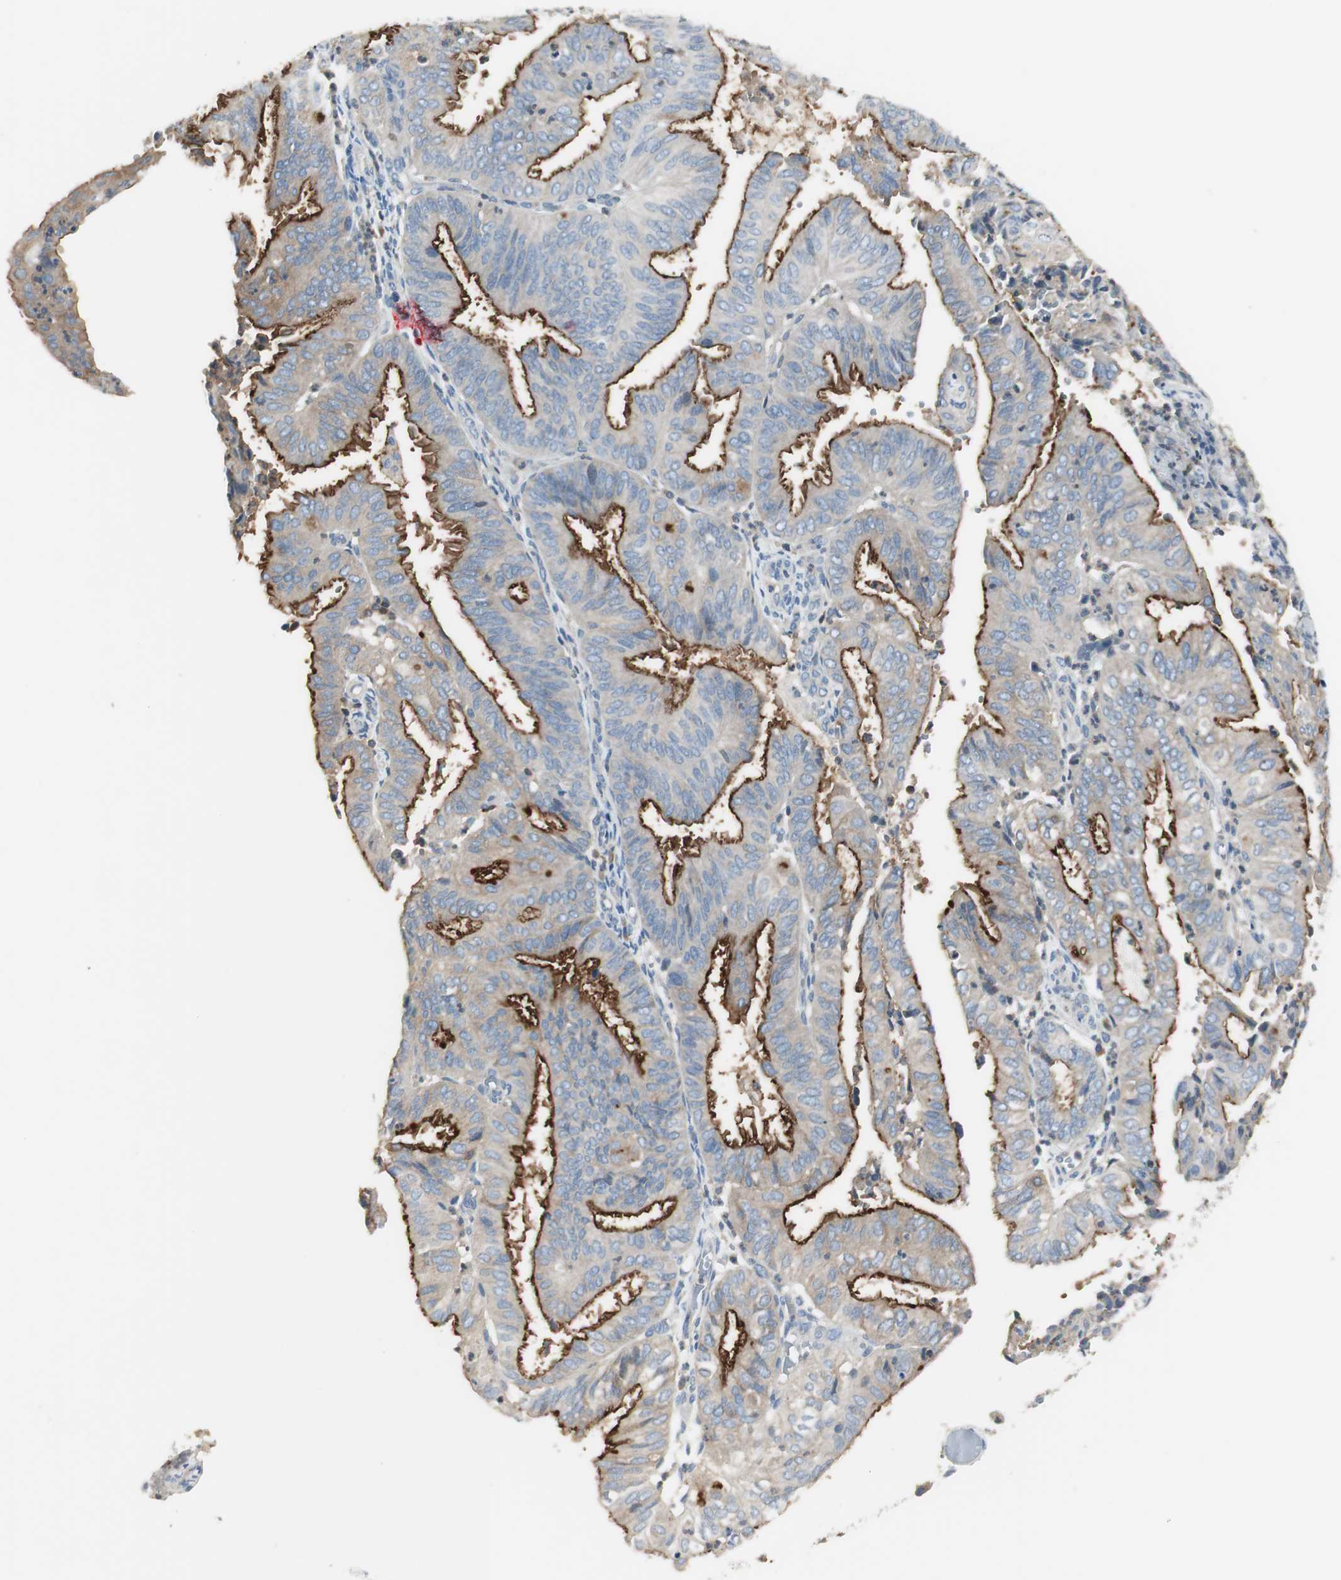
{"staining": {"intensity": "strong", "quantity": "25%-75%", "location": "cytoplasmic/membranous"}, "tissue": "endometrial cancer", "cell_type": "Tumor cells", "image_type": "cancer", "snomed": [{"axis": "morphology", "description": "Adenocarcinoma, NOS"}, {"axis": "topography", "description": "Uterus"}], "caption": "Tumor cells reveal high levels of strong cytoplasmic/membranous staining in about 25%-75% of cells in human endometrial cancer. (brown staining indicates protein expression, while blue staining denotes nuclei).", "gene": "SLC9A3R1", "patient": {"sex": "female", "age": 60}}